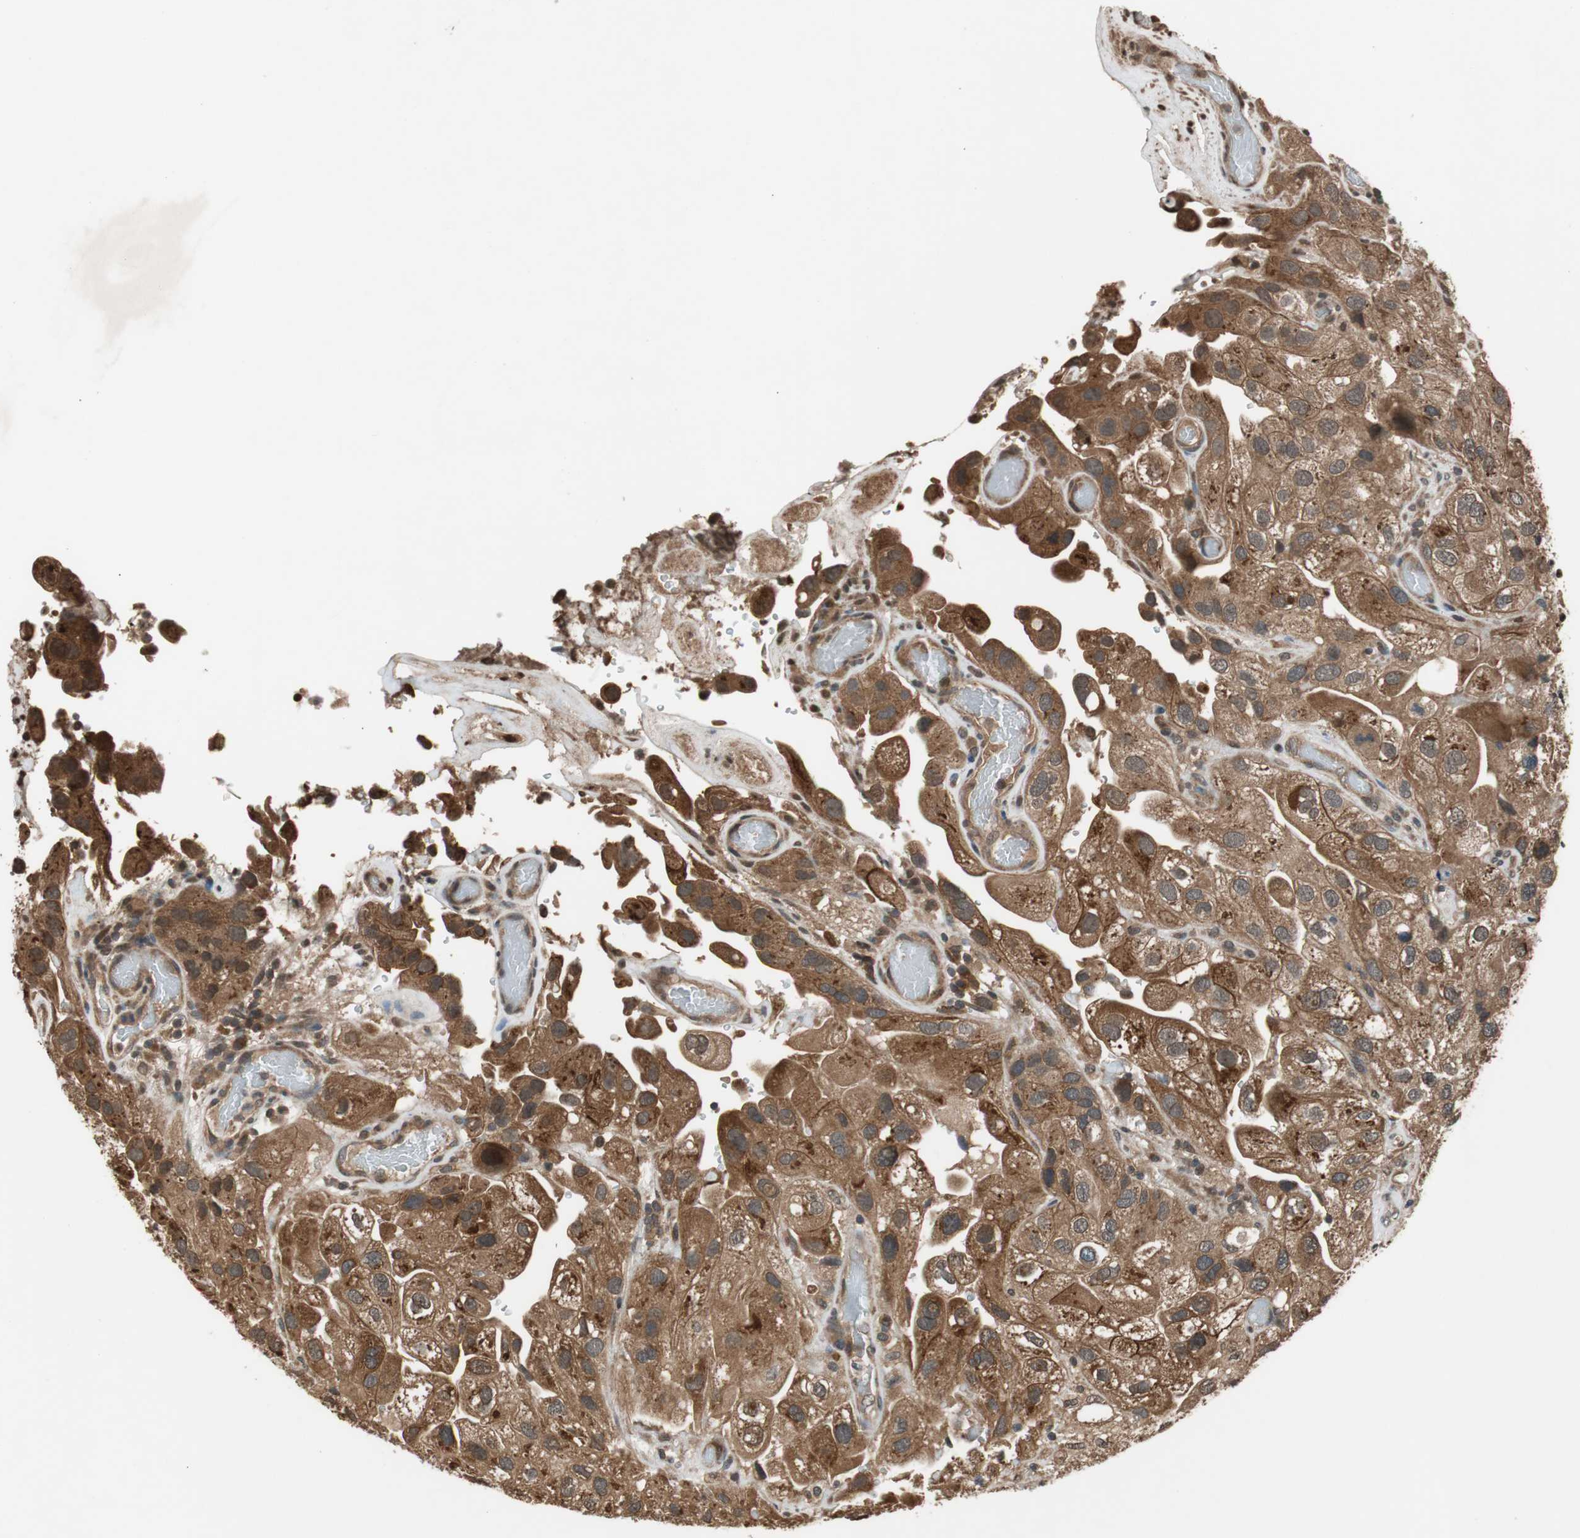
{"staining": {"intensity": "strong", "quantity": ">75%", "location": "cytoplasmic/membranous"}, "tissue": "urothelial cancer", "cell_type": "Tumor cells", "image_type": "cancer", "snomed": [{"axis": "morphology", "description": "Urothelial carcinoma, High grade"}, {"axis": "topography", "description": "Urinary bladder"}], "caption": "The immunohistochemical stain highlights strong cytoplasmic/membranous expression in tumor cells of urothelial cancer tissue.", "gene": "TMEM230", "patient": {"sex": "female", "age": 64}}